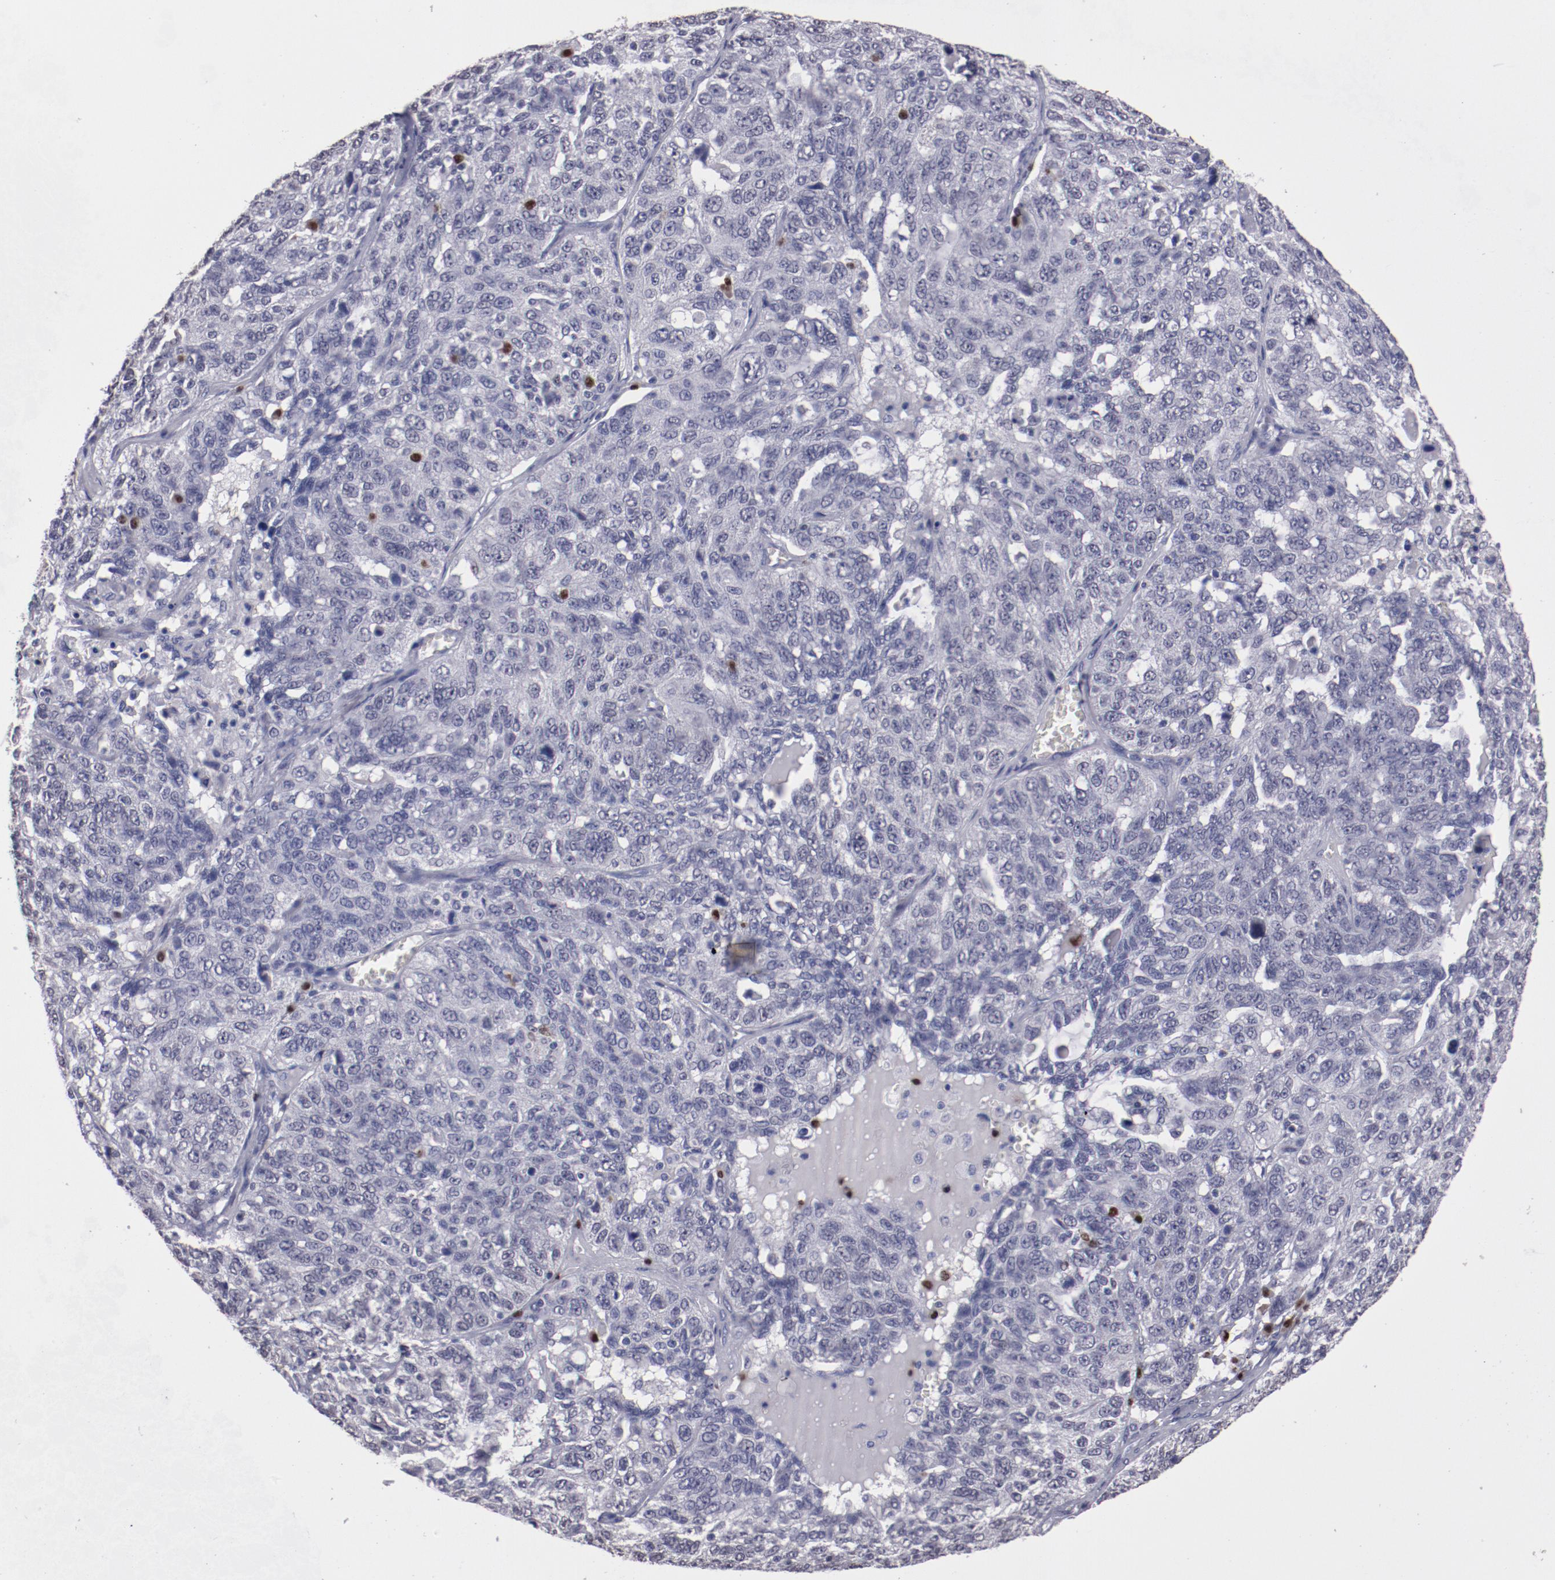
{"staining": {"intensity": "negative", "quantity": "none", "location": "none"}, "tissue": "ovarian cancer", "cell_type": "Tumor cells", "image_type": "cancer", "snomed": [{"axis": "morphology", "description": "Cystadenocarcinoma, serous, NOS"}, {"axis": "topography", "description": "Ovary"}], "caption": "DAB (3,3'-diaminobenzidine) immunohistochemical staining of human ovarian cancer (serous cystadenocarcinoma) reveals no significant positivity in tumor cells.", "gene": "IRF4", "patient": {"sex": "female", "age": 71}}